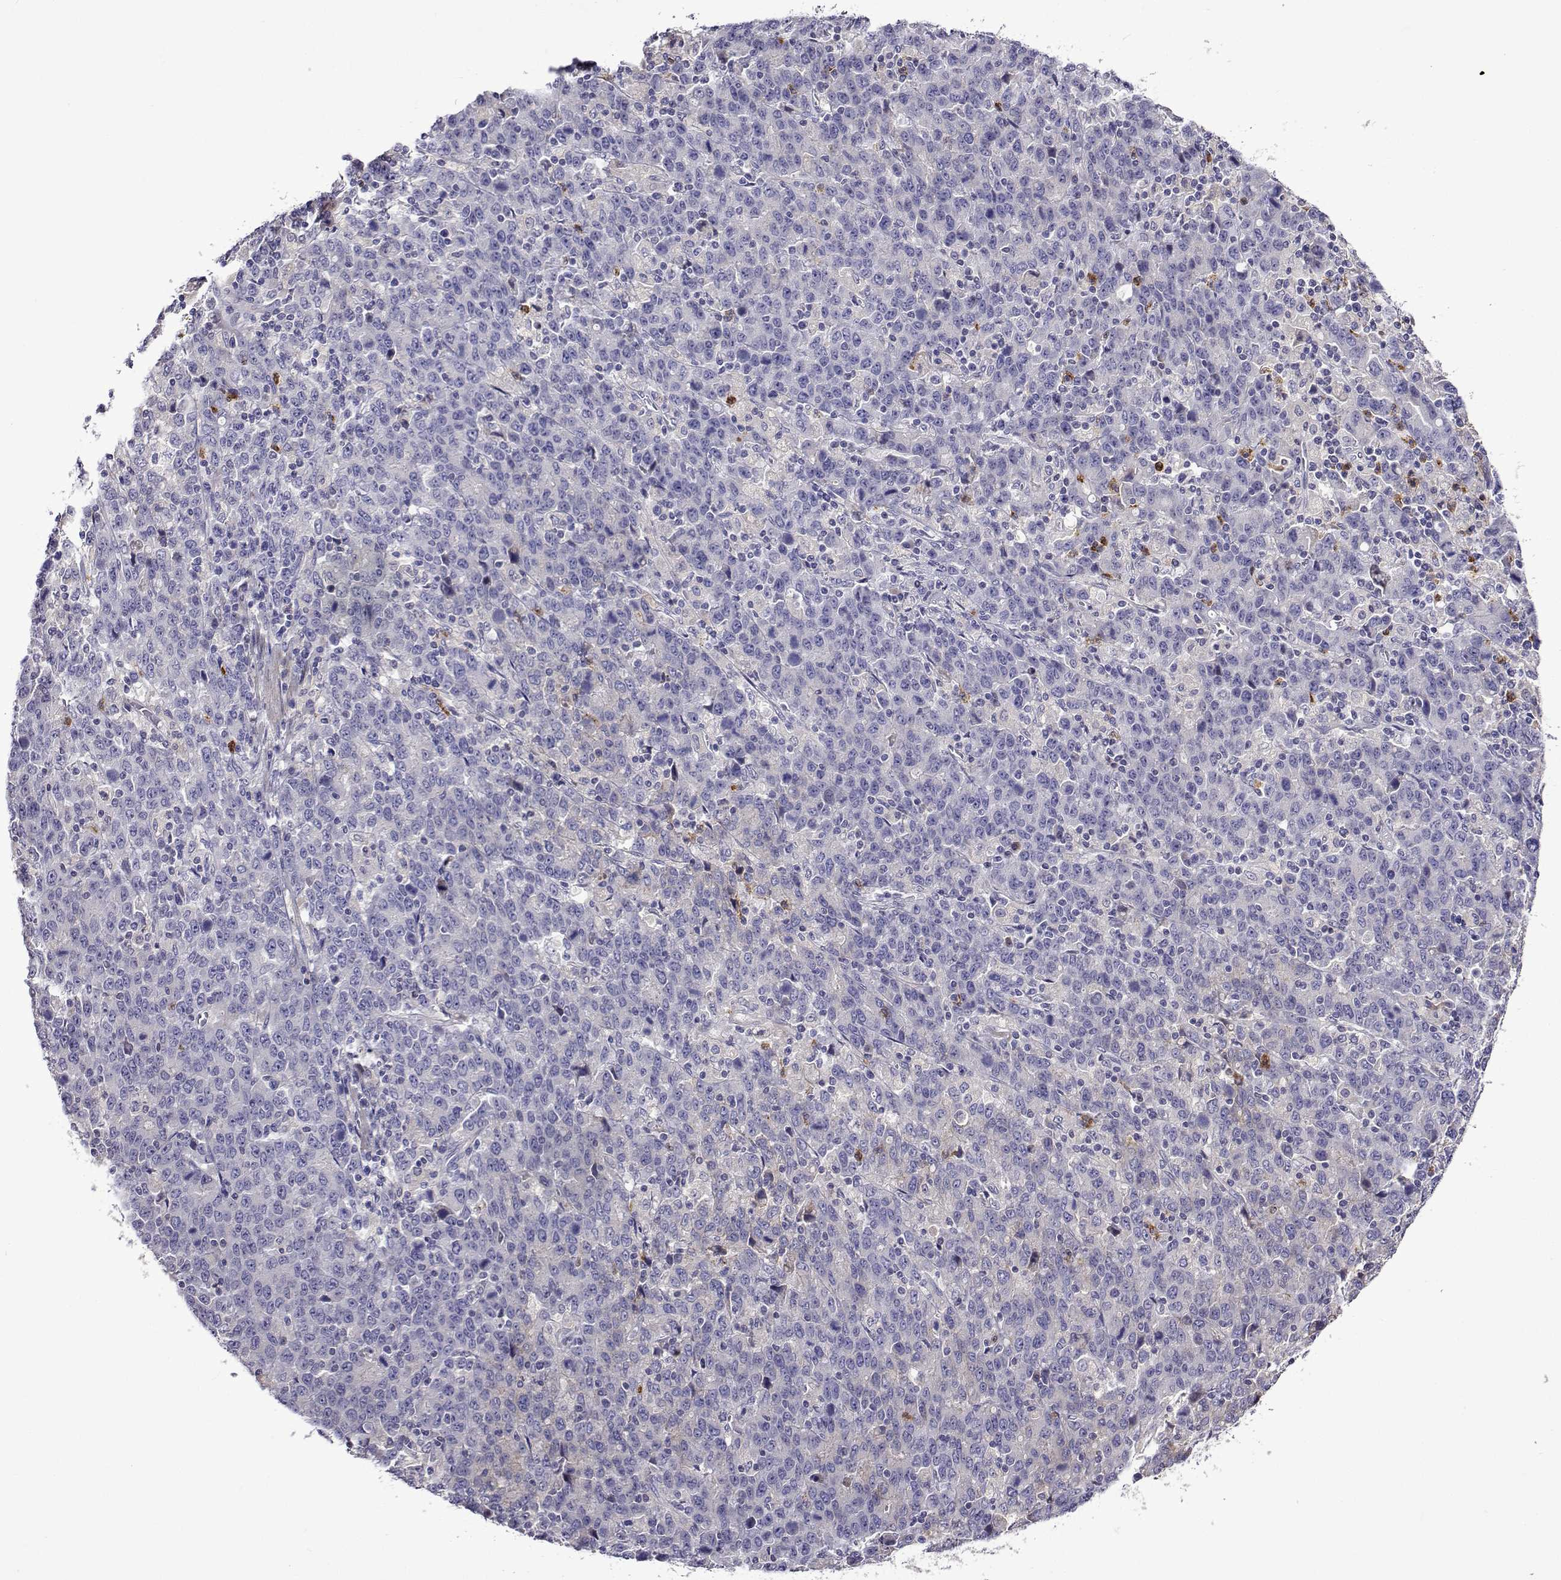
{"staining": {"intensity": "negative", "quantity": "none", "location": "none"}, "tissue": "stomach cancer", "cell_type": "Tumor cells", "image_type": "cancer", "snomed": [{"axis": "morphology", "description": "Adenocarcinoma, NOS"}, {"axis": "topography", "description": "Stomach, upper"}], "caption": "Tumor cells show no significant protein positivity in adenocarcinoma (stomach).", "gene": "SULT2A1", "patient": {"sex": "male", "age": 69}}